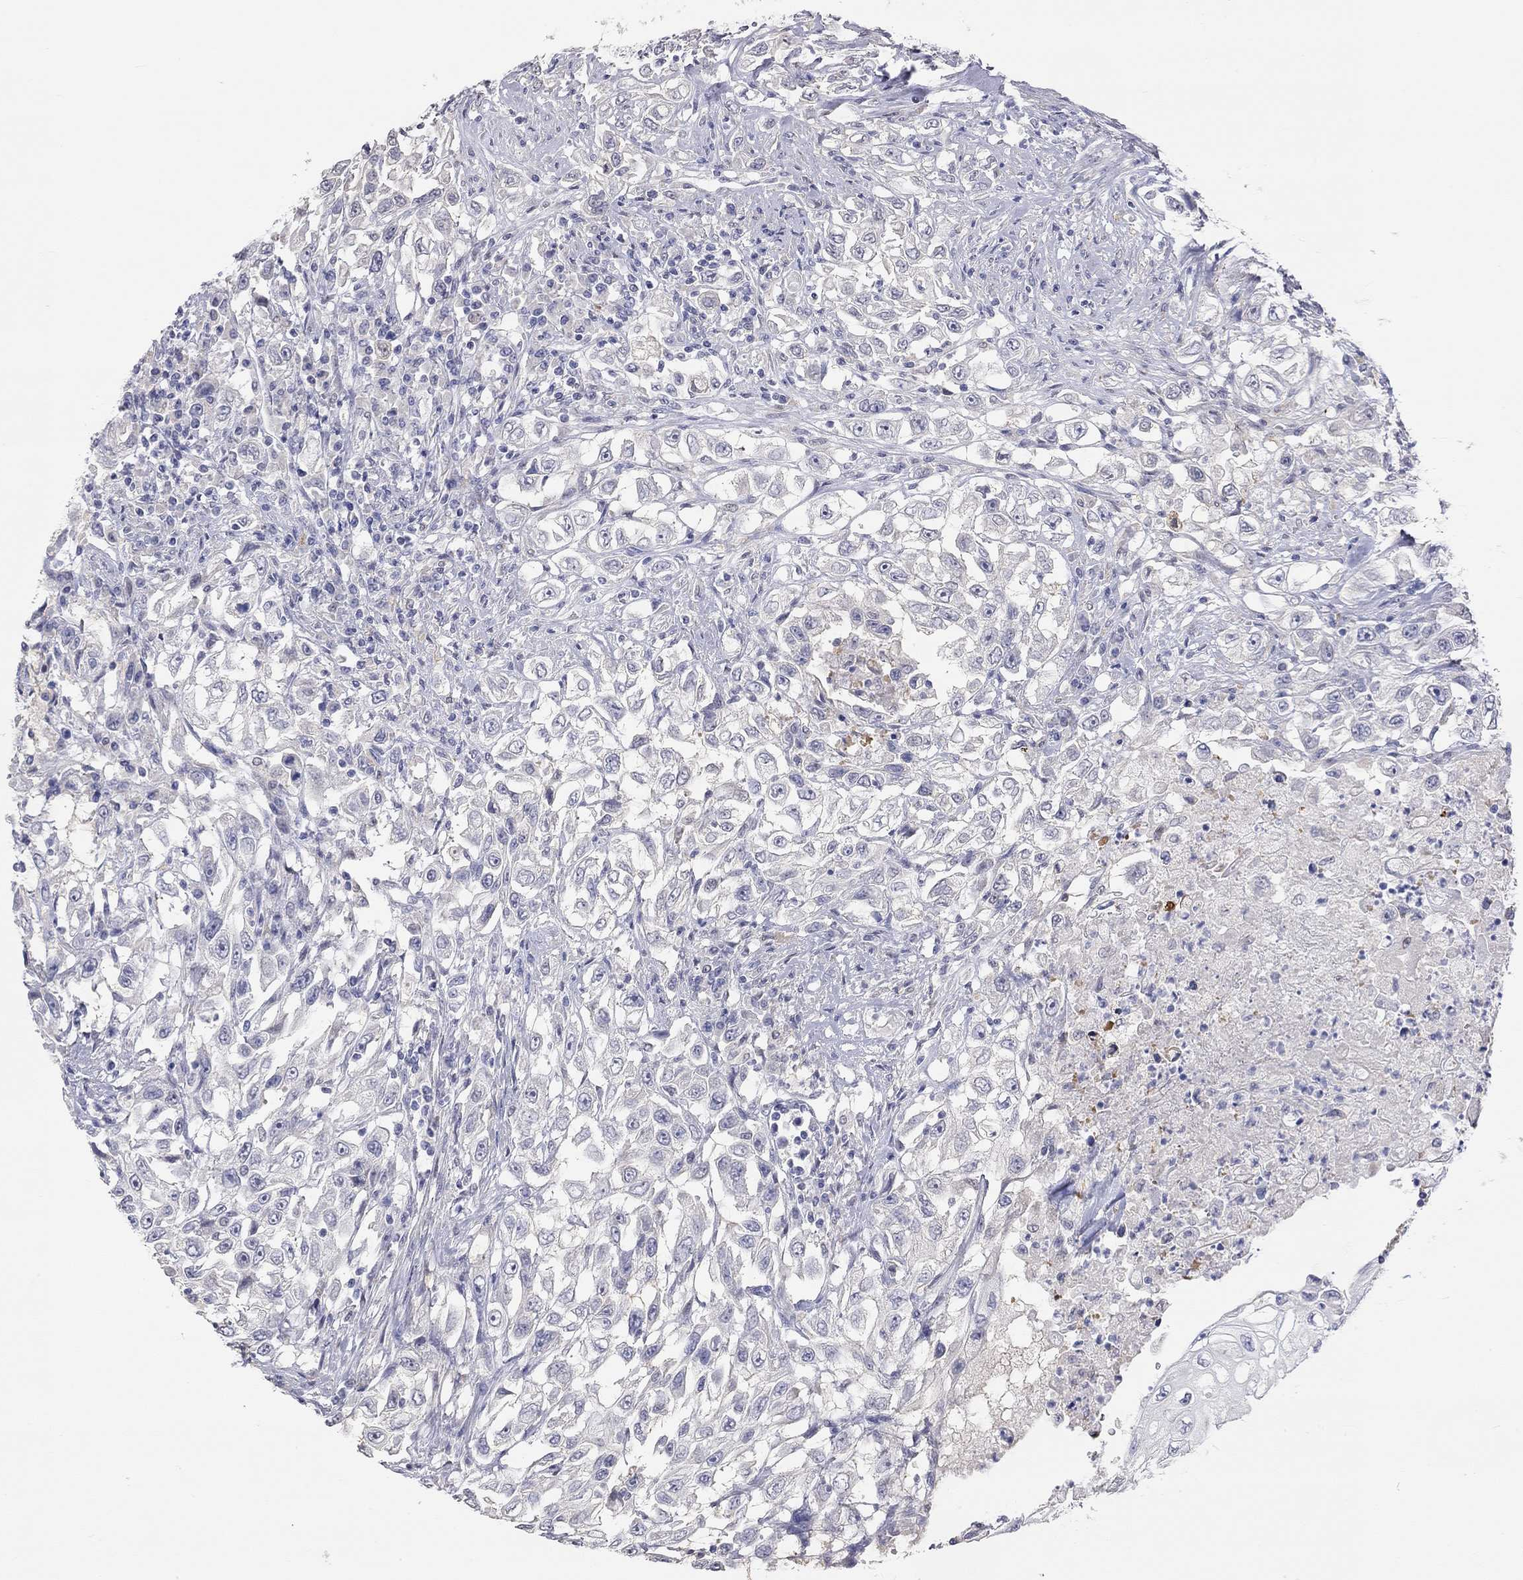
{"staining": {"intensity": "negative", "quantity": "none", "location": "none"}, "tissue": "urothelial cancer", "cell_type": "Tumor cells", "image_type": "cancer", "snomed": [{"axis": "morphology", "description": "Urothelial carcinoma, High grade"}, {"axis": "topography", "description": "Urinary bladder"}], "caption": "Immunohistochemical staining of human urothelial carcinoma (high-grade) exhibits no significant expression in tumor cells. The staining was performed using DAB to visualize the protein expression in brown, while the nuclei were stained in blue with hematoxylin (Magnification: 20x).", "gene": "PAPSS2", "patient": {"sex": "female", "age": 56}}